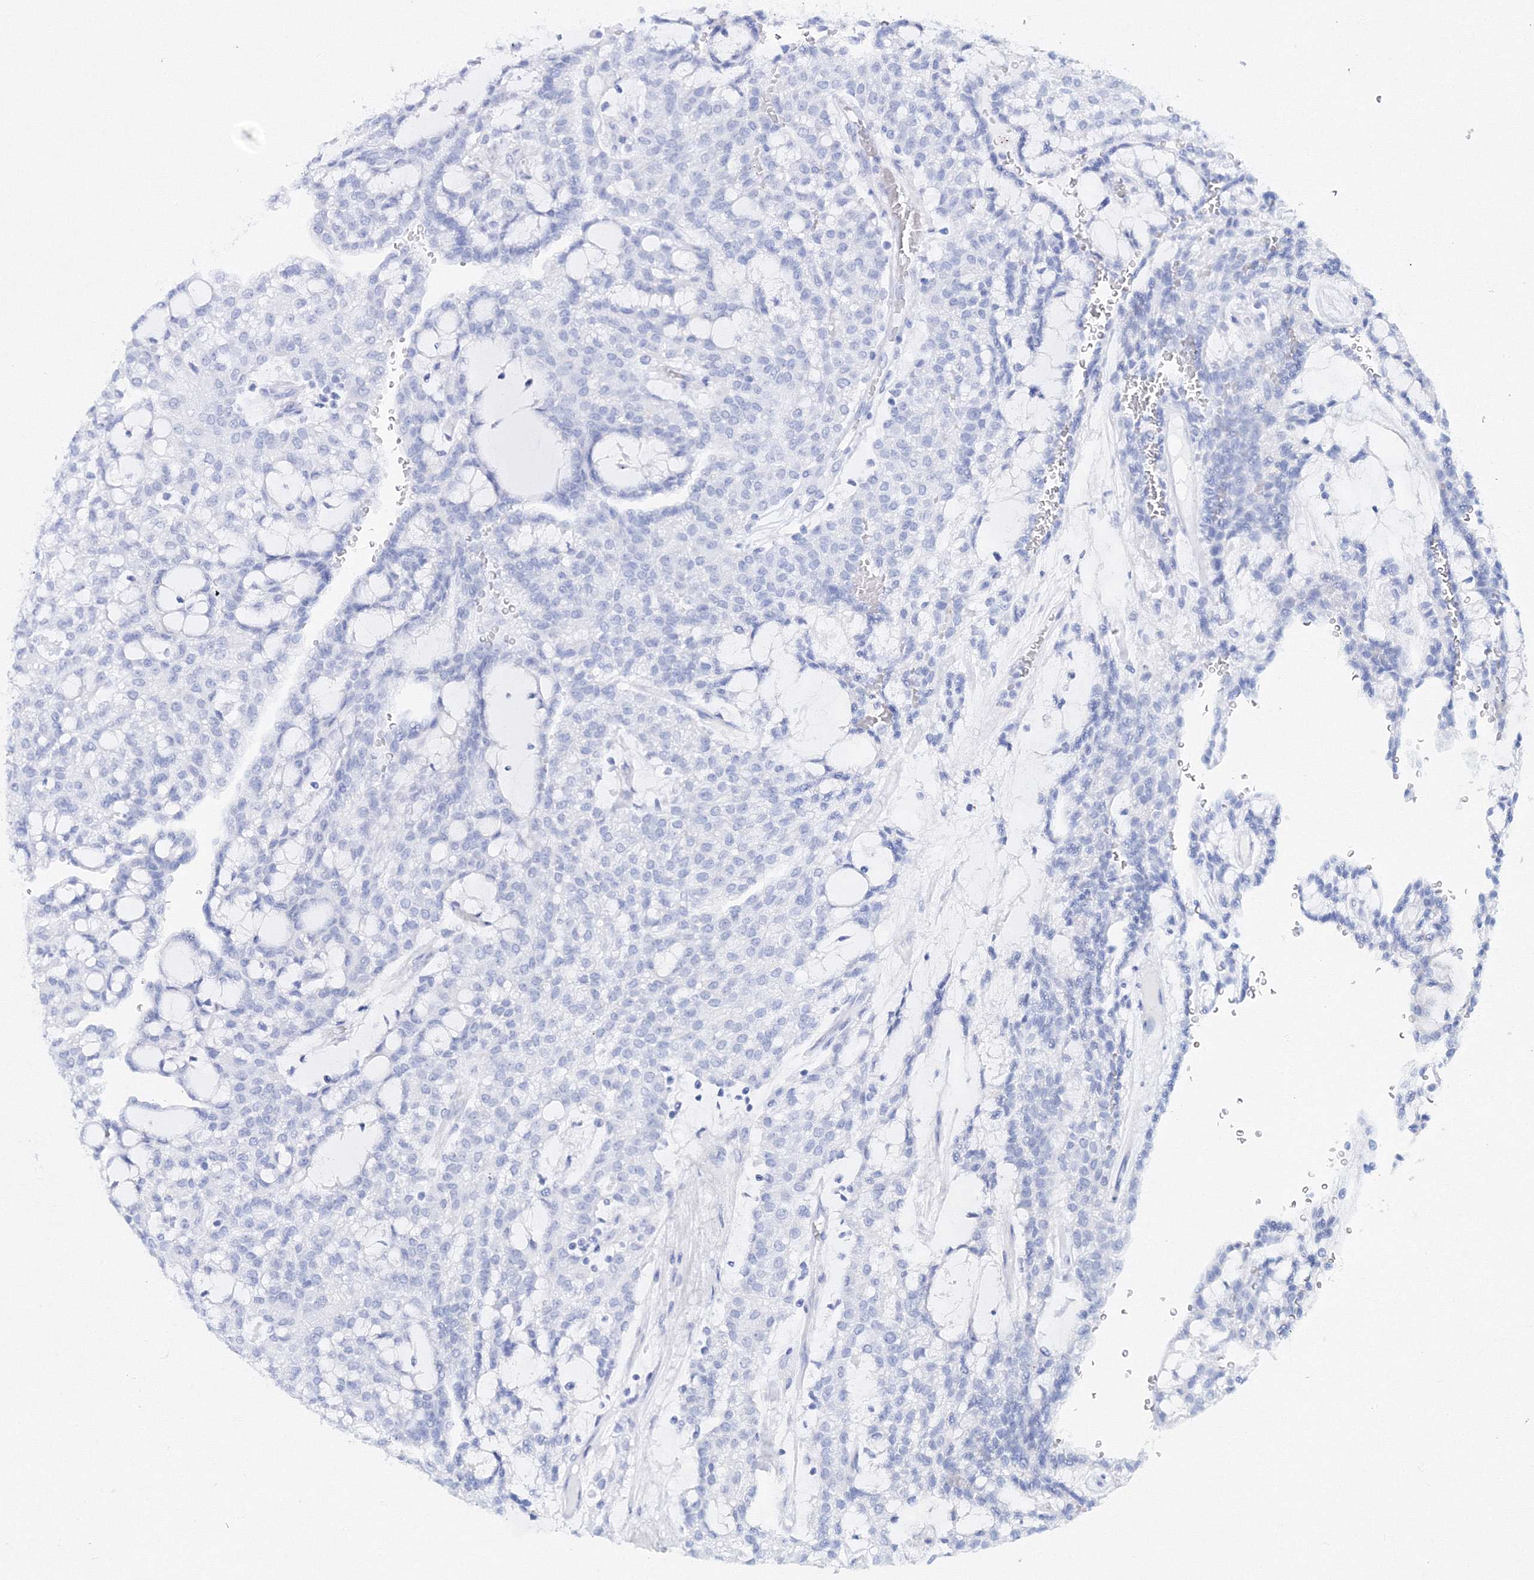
{"staining": {"intensity": "negative", "quantity": "none", "location": "none"}, "tissue": "renal cancer", "cell_type": "Tumor cells", "image_type": "cancer", "snomed": [{"axis": "morphology", "description": "Adenocarcinoma, NOS"}, {"axis": "topography", "description": "Kidney"}], "caption": "This image is of adenocarcinoma (renal) stained with immunohistochemistry to label a protein in brown with the nuclei are counter-stained blue. There is no staining in tumor cells. (DAB IHC, high magnification).", "gene": "C11orf52", "patient": {"sex": "male", "age": 63}}